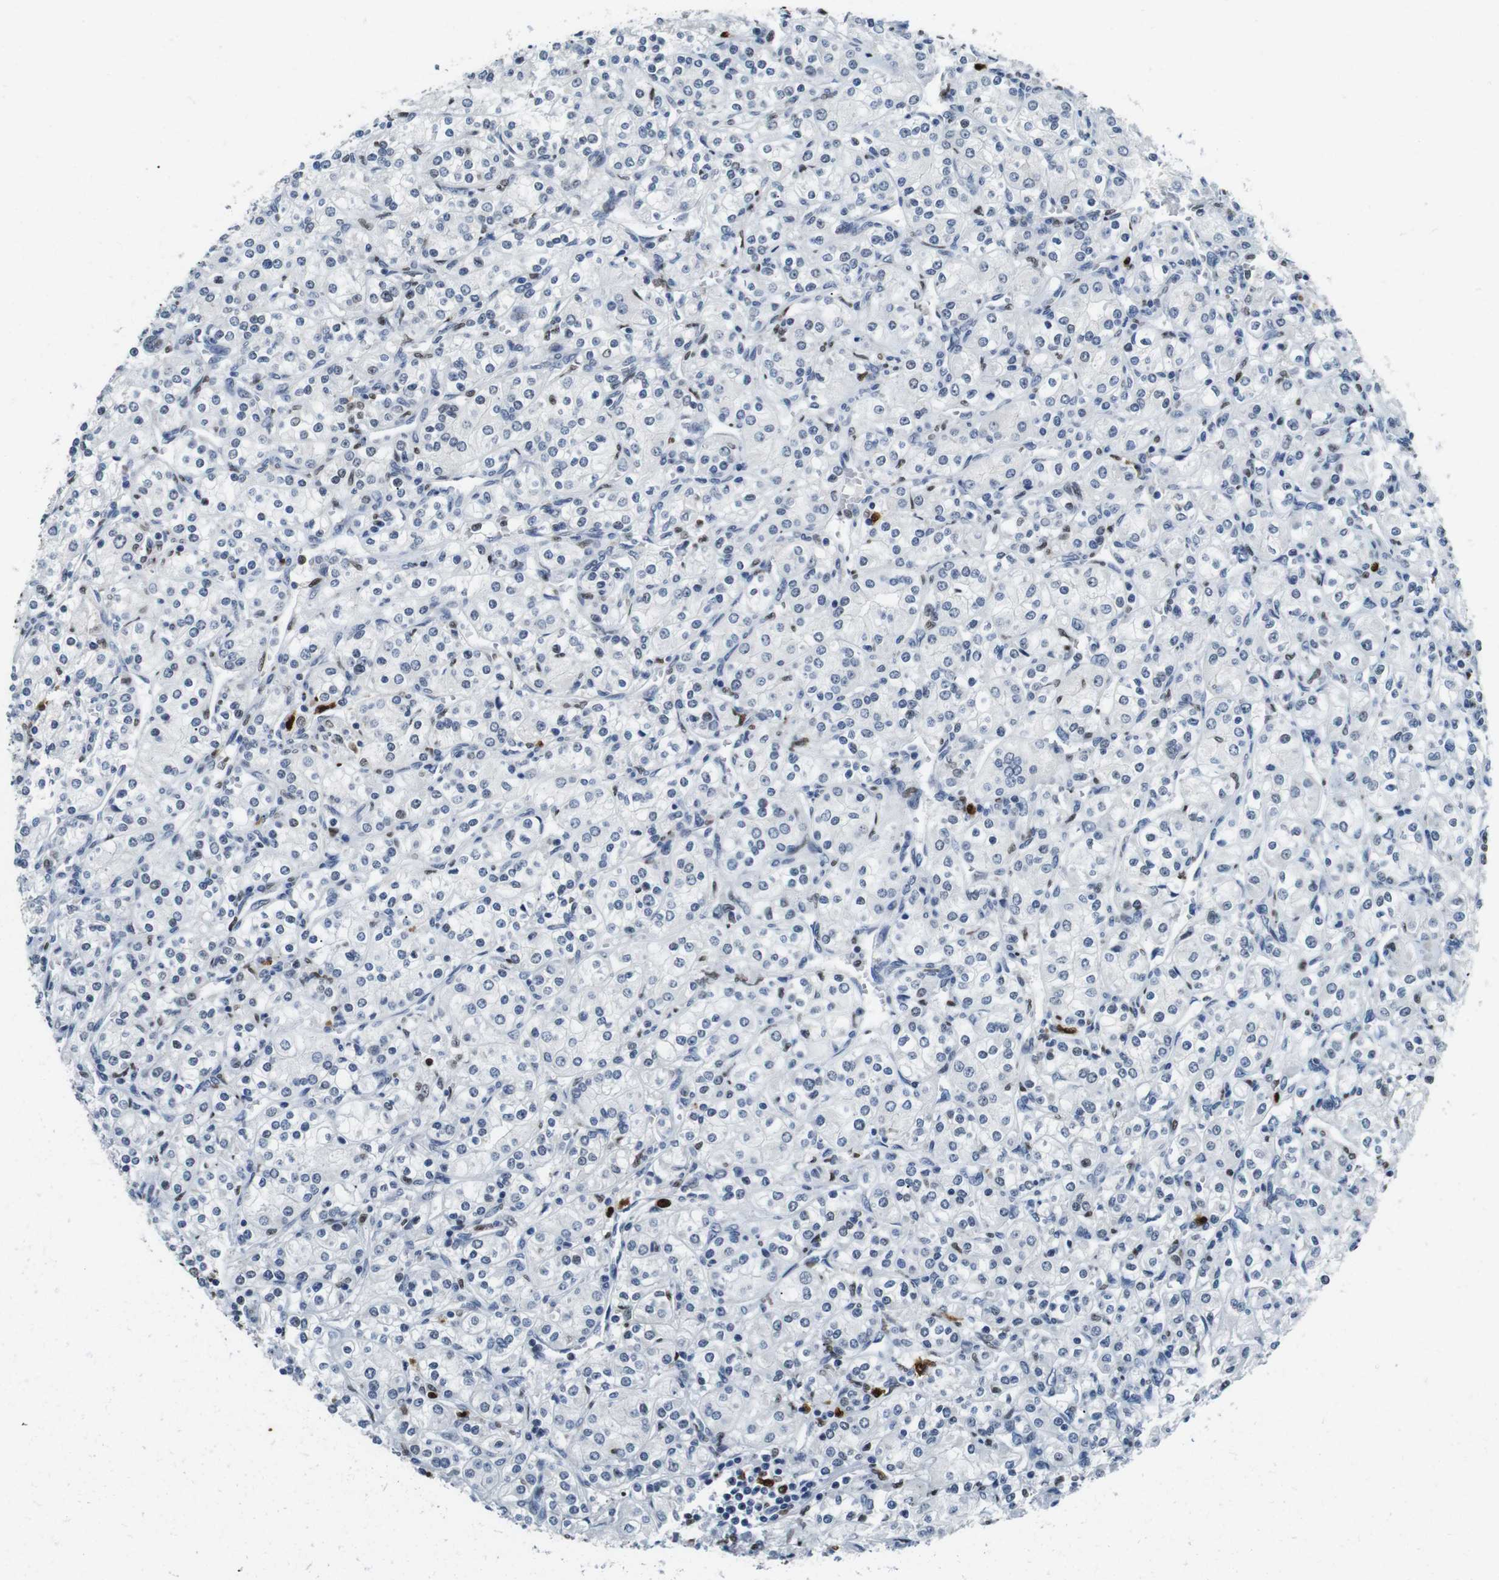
{"staining": {"intensity": "negative", "quantity": "none", "location": "none"}, "tissue": "renal cancer", "cell_type": "Tumor cells", "image_type": "cancer", "snomed": [{"axis": "morphology", "description": "Adenocarcinoma, NOS"}, {"axis": "topography", "description": "Kidney"}], "caption": "This is a histopathology image of immunohistochemistry (IHC) staining of renal adenocarcinoma, which shows no positivity in tumor cells.", "gene": "IRF8", "patient": {"sex": "male", "age": 77}}